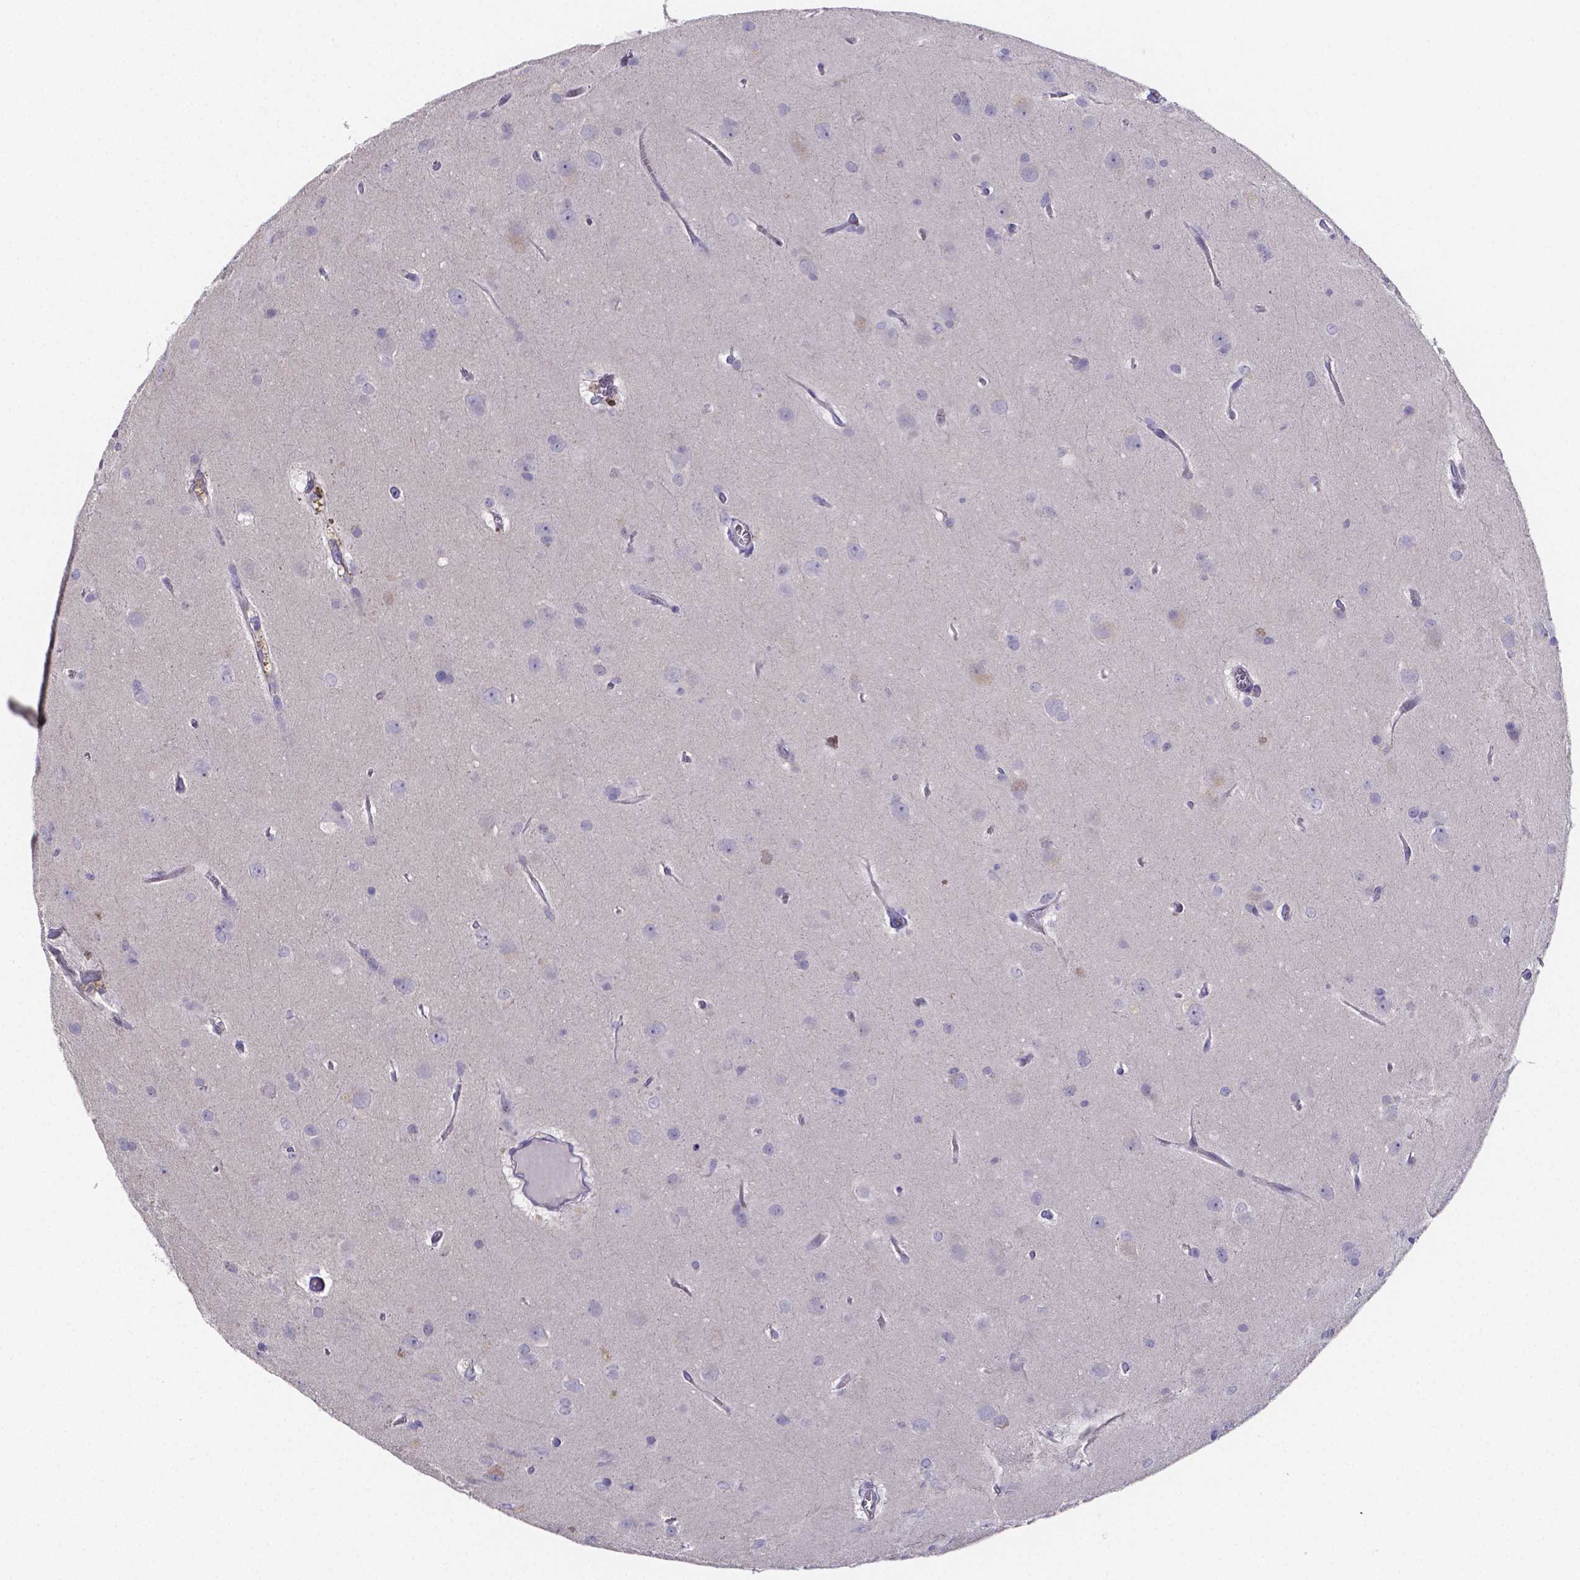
{"staining": {"intensity": "negative", "quantity": "none", "location": "none"}, "tissue": "glioma", "cell_type": "Tumor cells", "image_type": "cancer", "snomed": [{"axis": "morphology", "description": "Glioma, malignant, Low grade"}, {"axis": "topography", "description": "Brain"}], "caption": "The image reveals no significant positivity in tumor cells of malignant low-grade glioma.", "gene": "IZUMO1", "patient": {"sex": "male", "age": 58}}